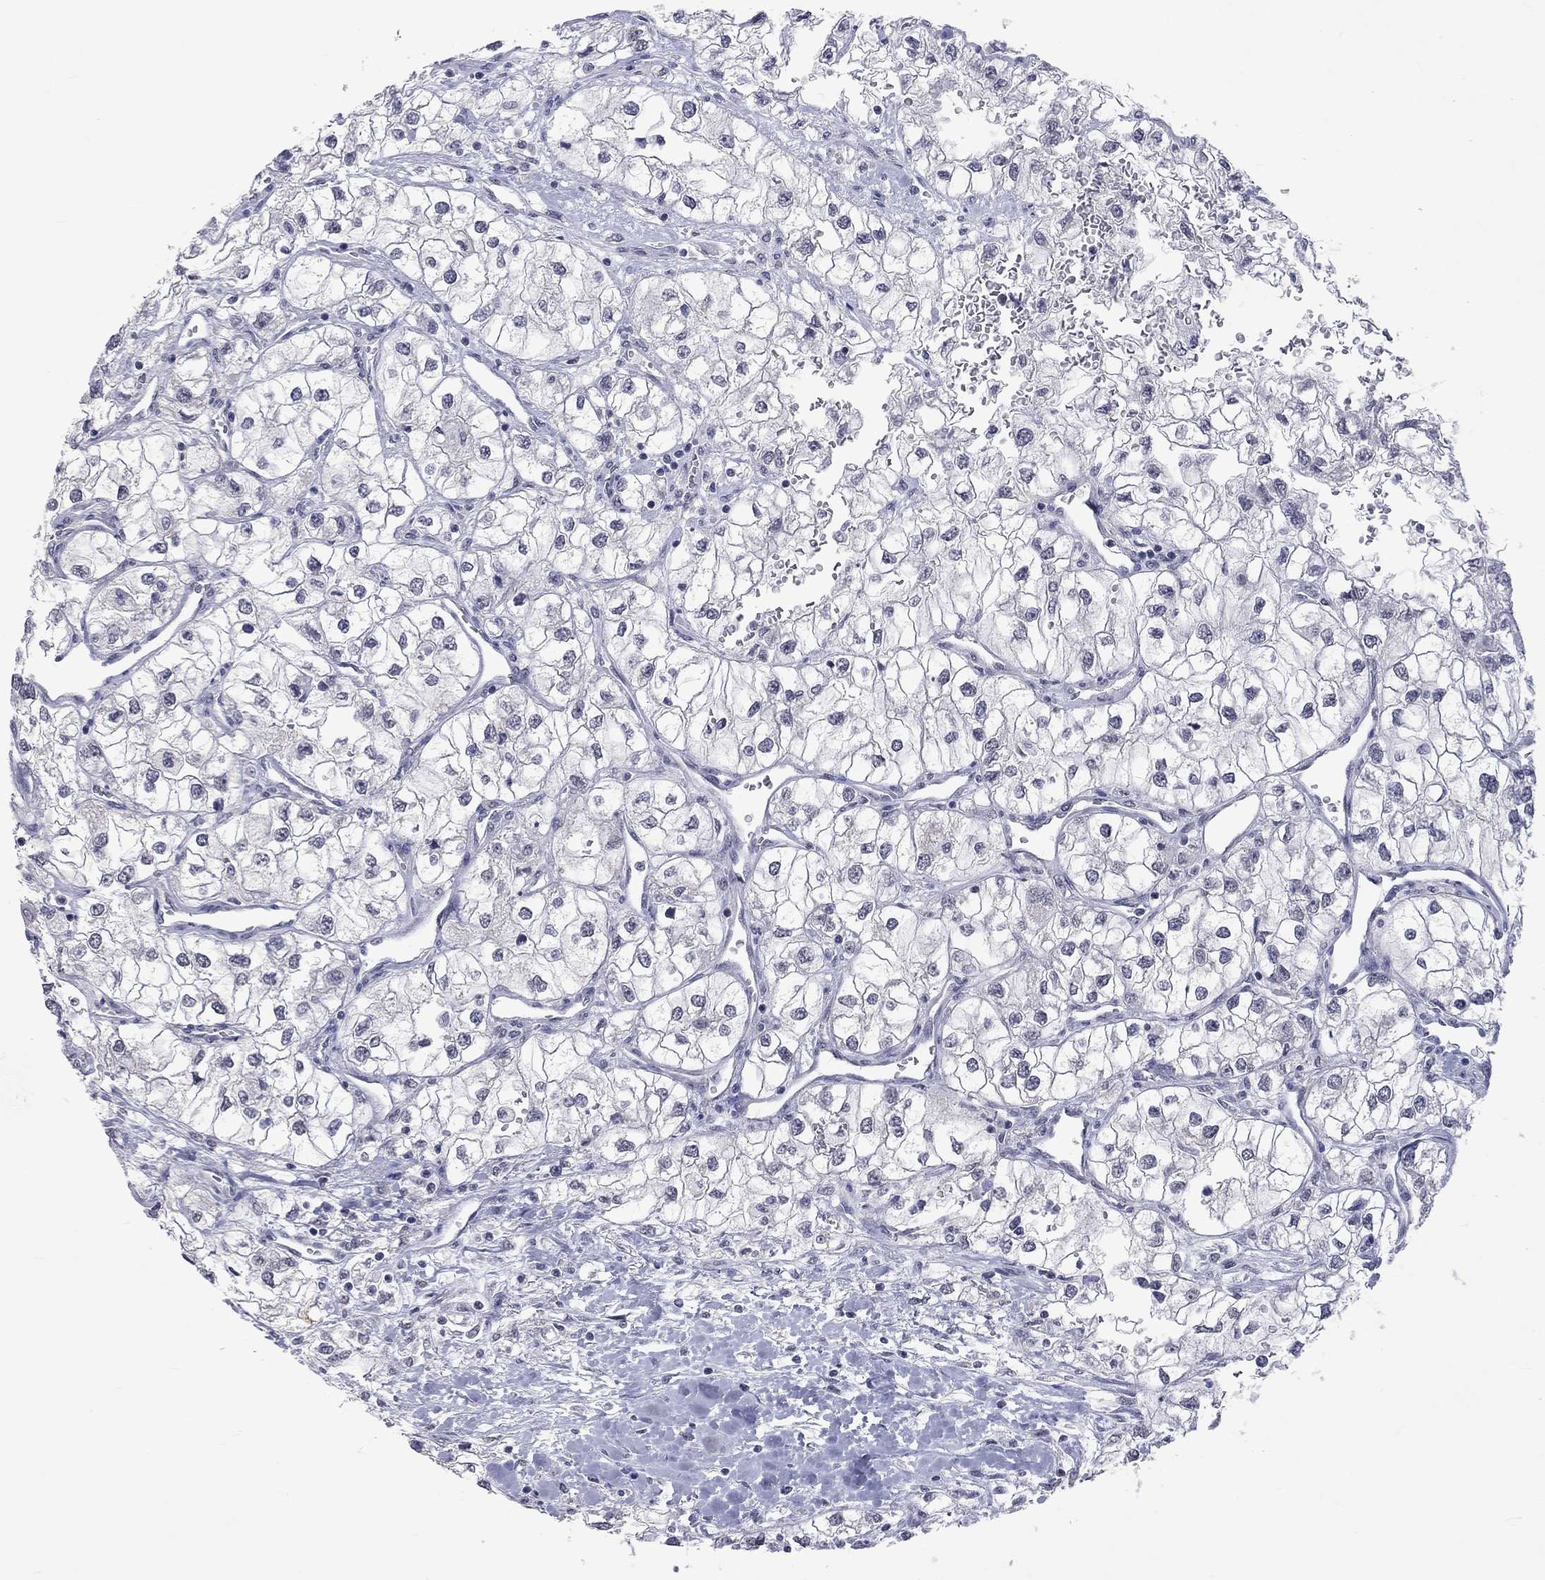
{"staining": {"intensity": "negative", "quantity": "none", "location": "none"}, "tissue": "renal cancer", "cell_type": "Tumor cells", "image_type": "cancer", "snomed": [{"axis": "morphology", "description": "Adenocarcinoma, NOS"}, {"axis": "topography", "description": "Kidney"}], "caption": "Human renal cancer (adenocarcinoma) stained for a protein using immunohistochemistry reveals no staining in tumor cells.", "gene": "TMEM143", "patient": {"sex": "male", "age": 59}}